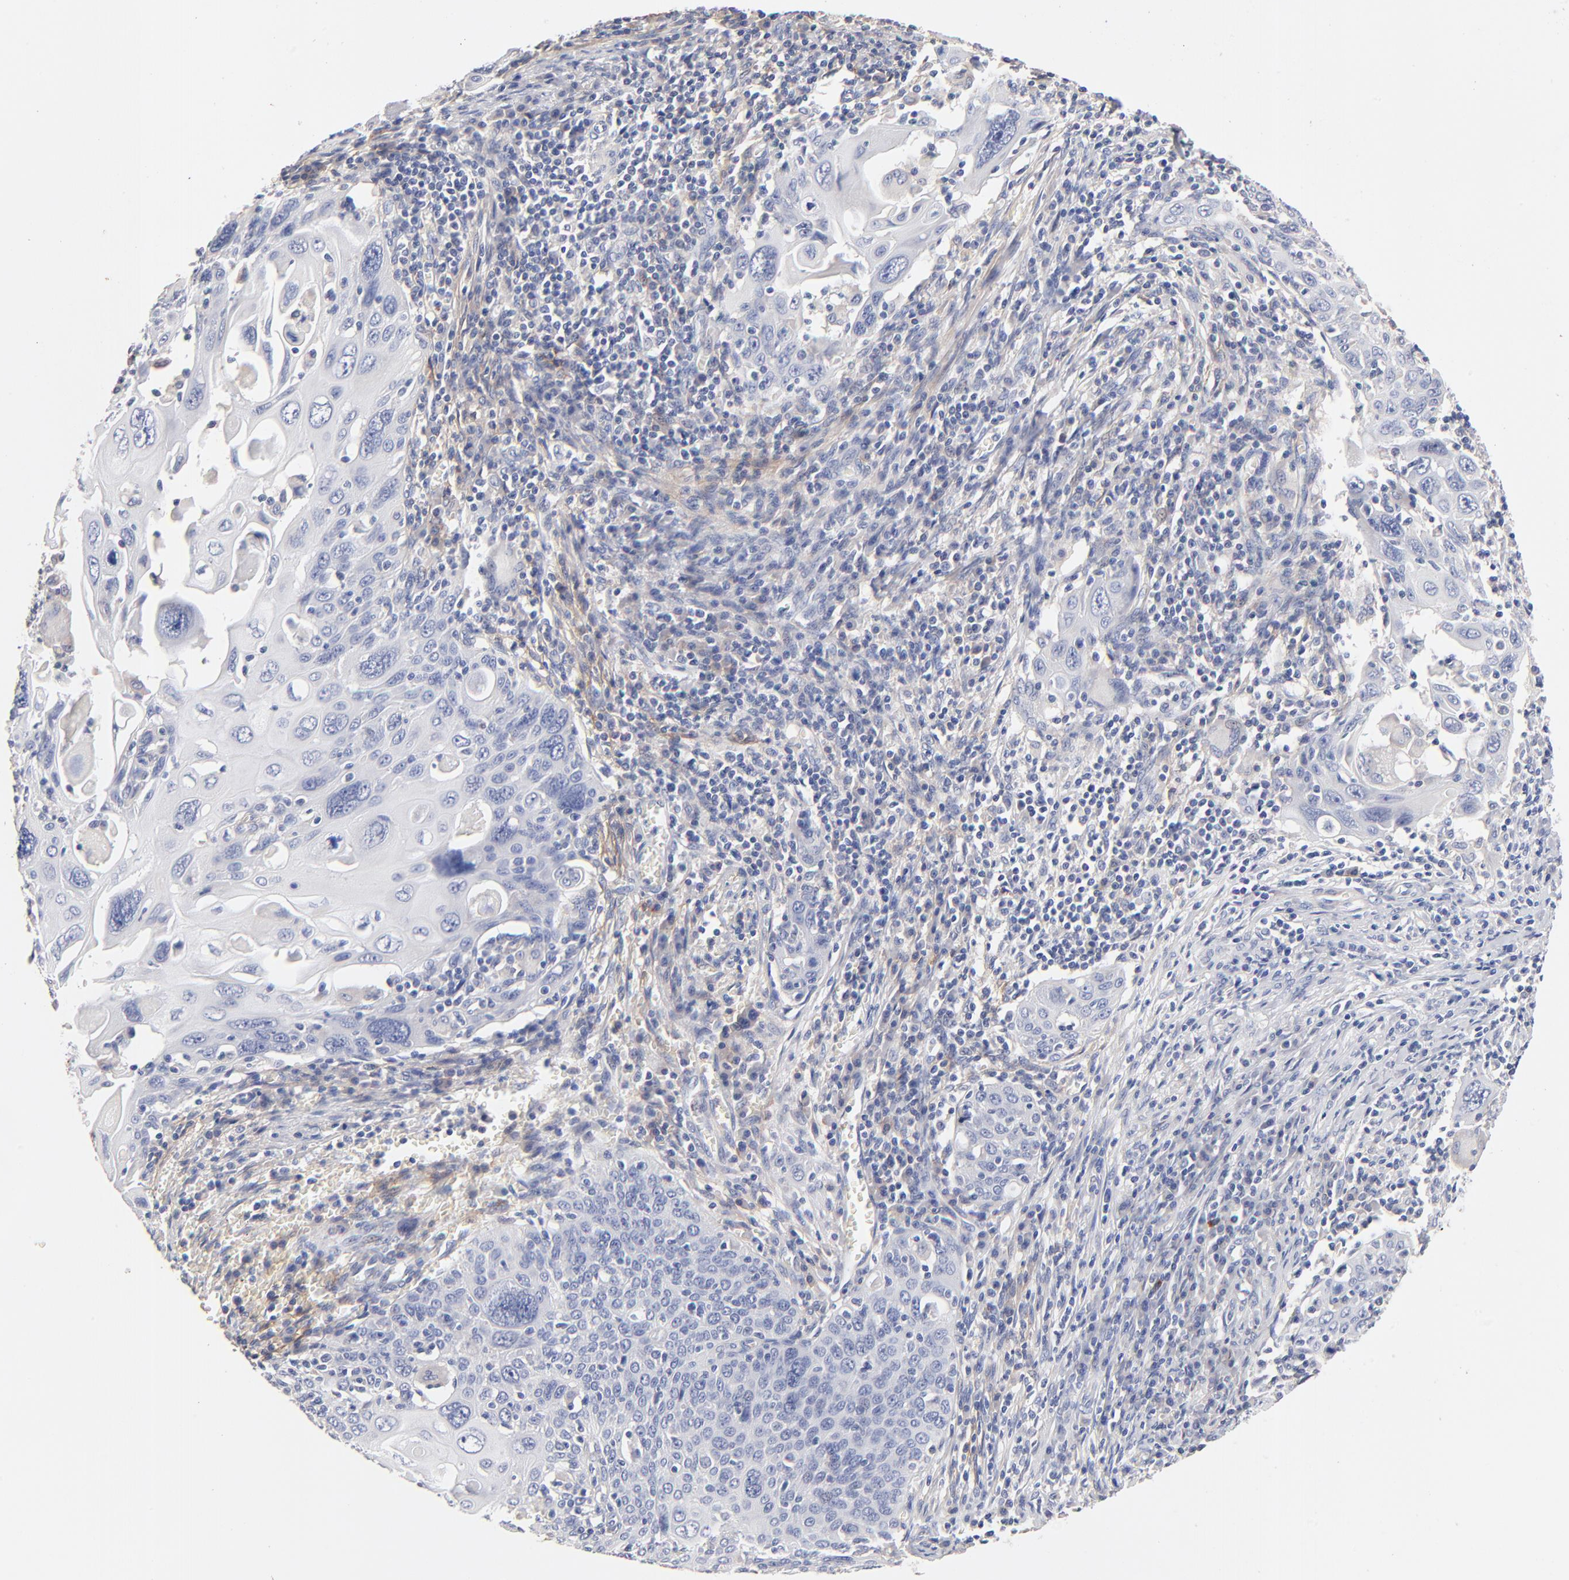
{"staining": {"intensity": "negative", "quantity": "none", "location": "none"}, "tissue": "cervical cancer", "cell_type": "Tumor cells", "image_type": "cancer", "snomed": [{"axis": "morphology", "description": "Squamous cell carcinoma, NOS"}, {"axis": "topography", "description": "Cervix"}], "caption": "A photomicrograph of human cervical cancer (squamous cell carcinoma) is negative for staining in tumor cells.", "gene": "ITGA8", "patient": {"sex": "female", "age": 54}}